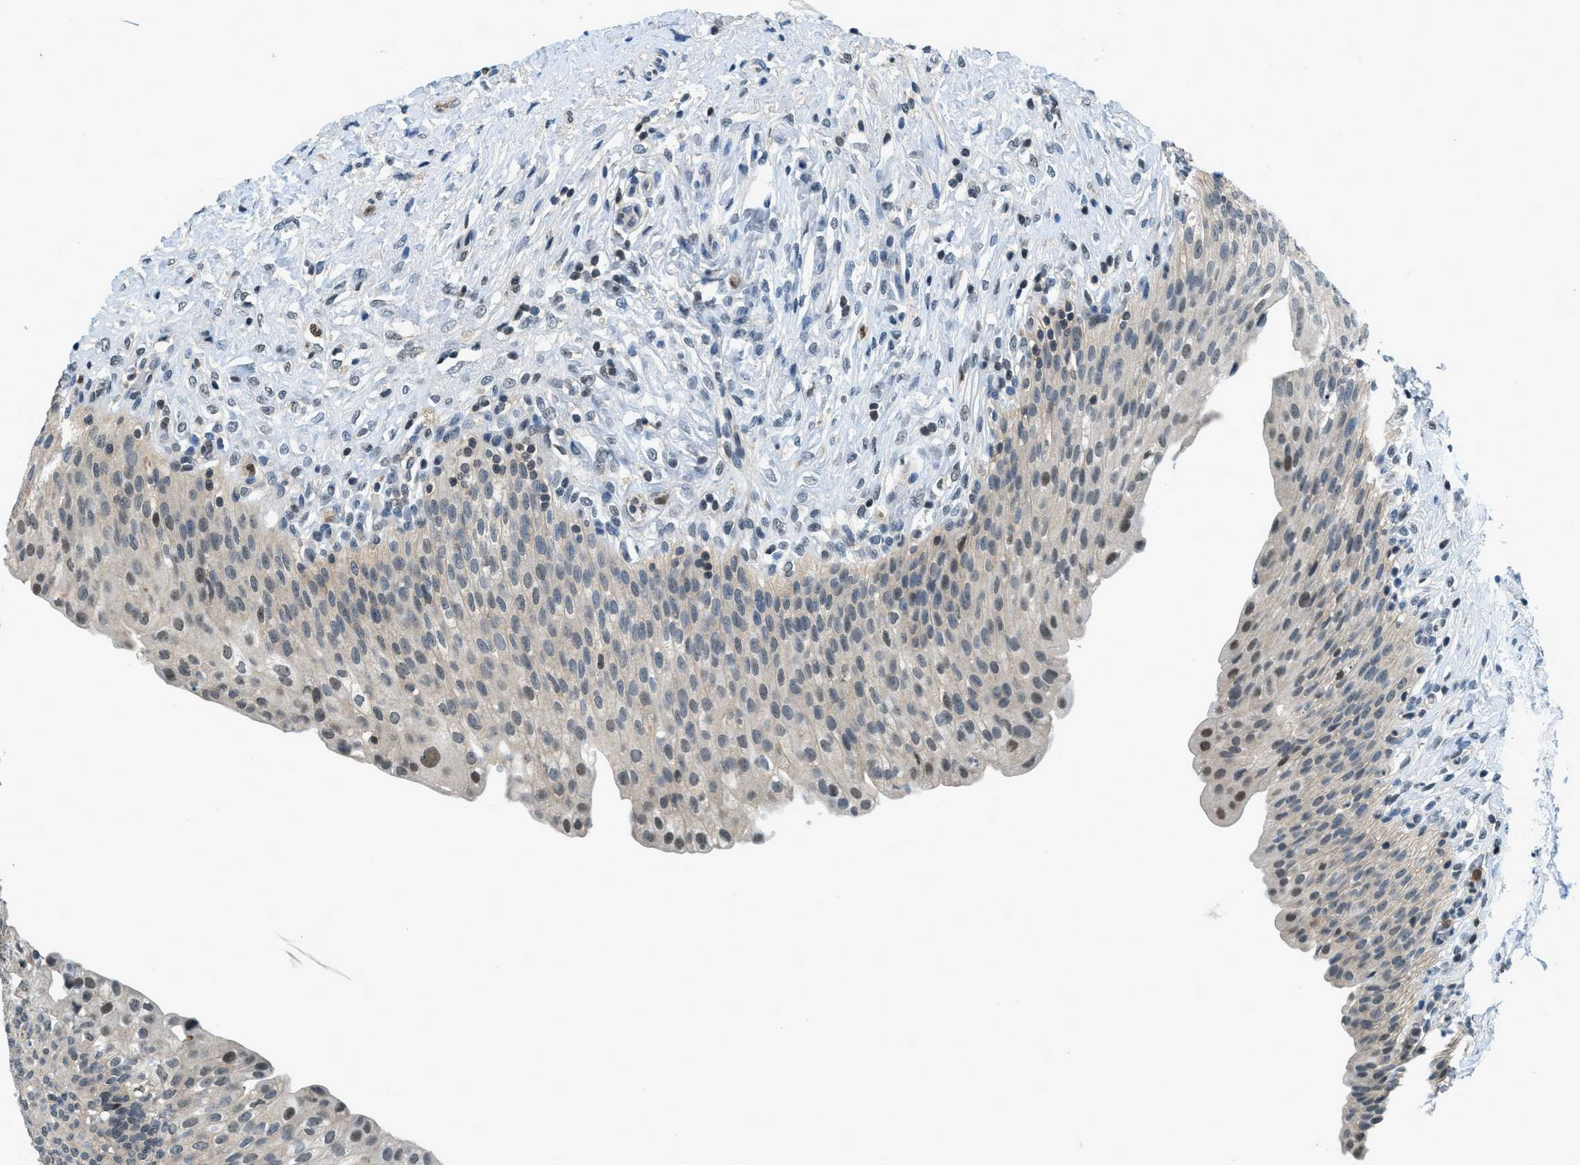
{"staining": {"intensity": "moderate", "quantity": "25%-75%", "location": "nuclear"}, "tissue": "urinary bladder", "cell_type": "Urothelial cells", "image_type": "normal", "snomed": [{"axis": "morphology", "description": "Urothelial carcinoma, High grade"}, {"axis": "topography", "description": "Urinary bladder"}], "caption": "Brown immunohistochemical staining in unremarkable urinary bladder shows moderate nuclear staining in about 25%-75% of urothelial cells.", "gene": "OGFR", "patient": {"sex": "male", "age": 46}}